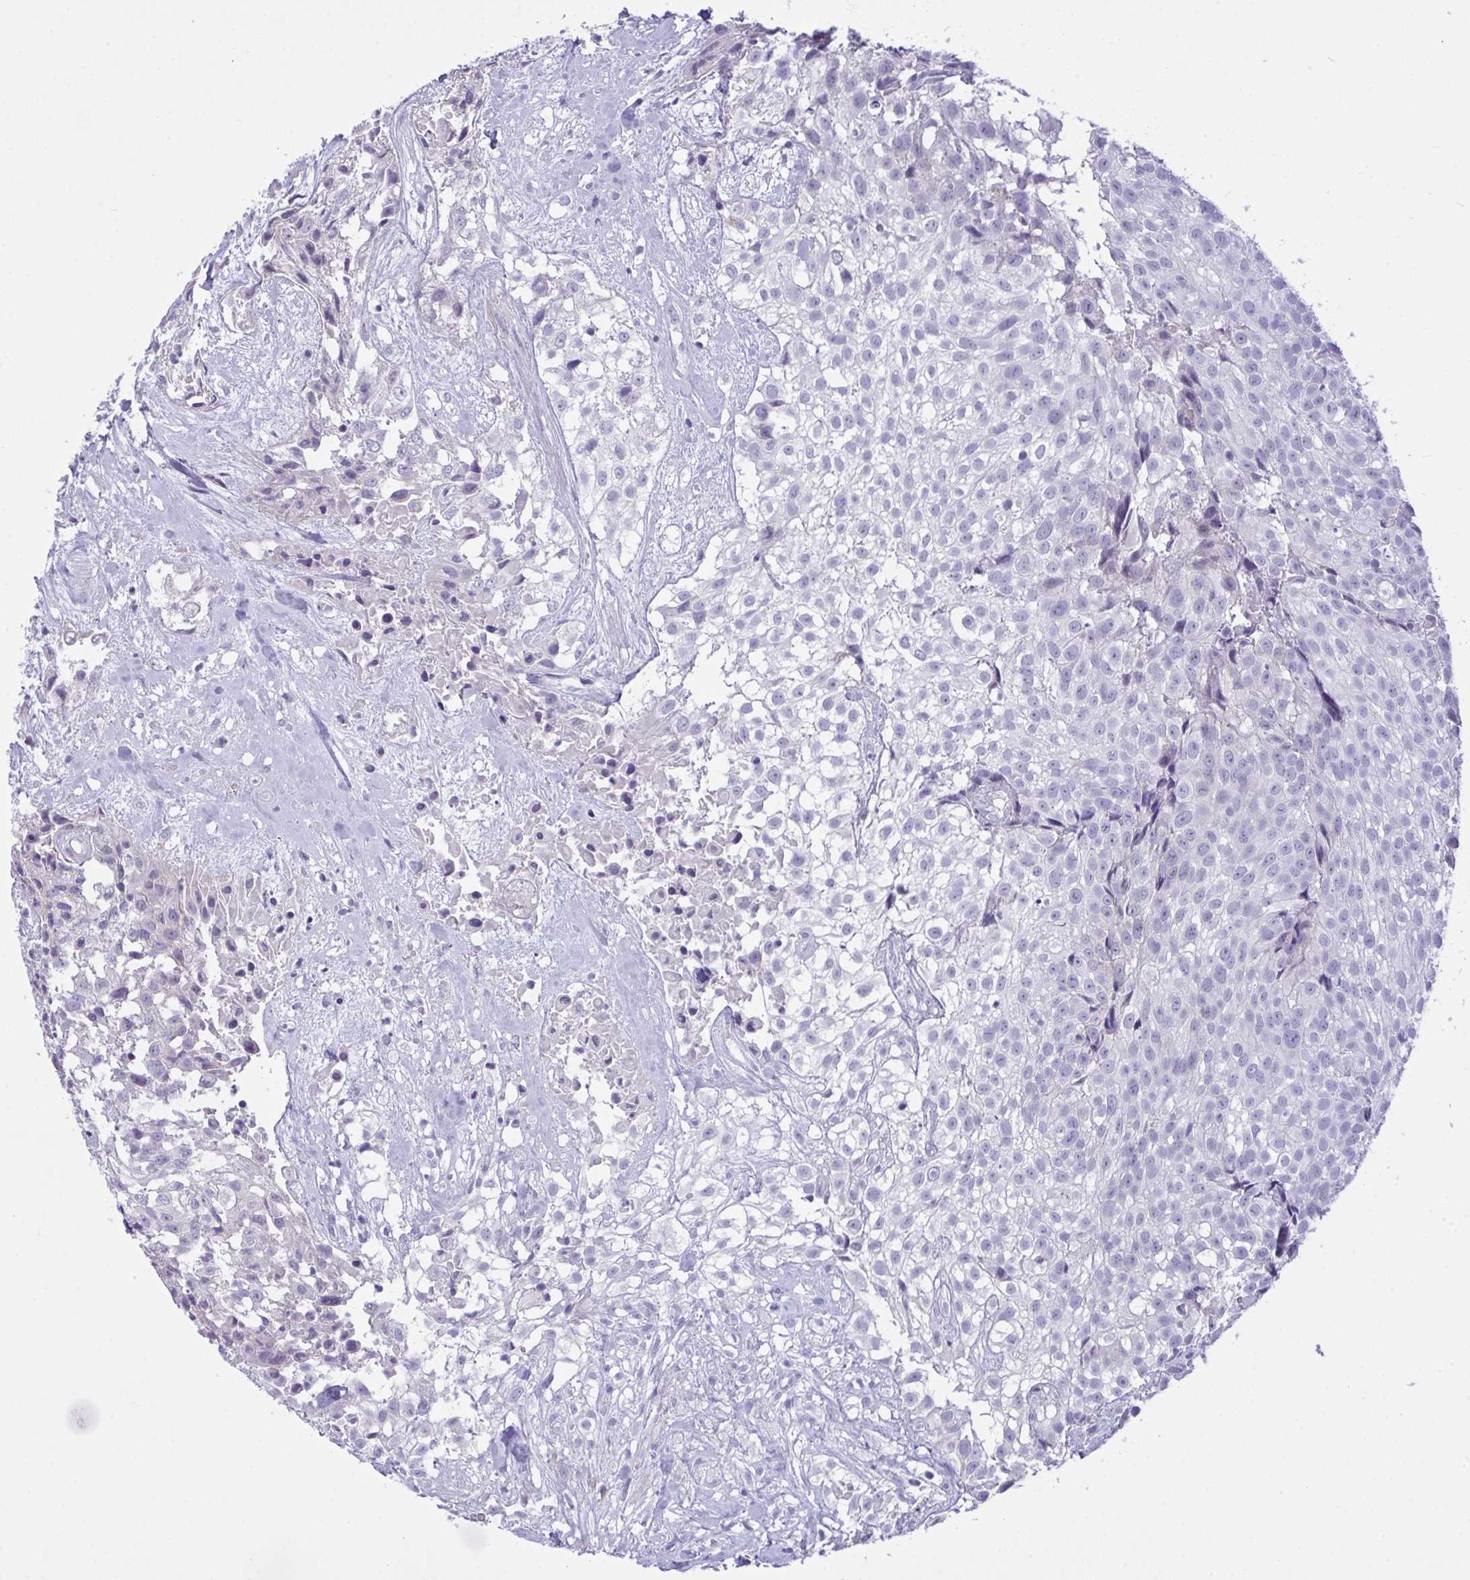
{"staining": {"intensity": "negative", "quantity": "none", "location": "none"}, "tissue": "urothelial cancer", "cell_type": "Tumor cells", "image_type": "cancer", "snomed": [{"axis": "morphology", "description": "Urothelial carcinoma, High grade"}, {"axis": "topography", "description": "Urinary bladder"}], "caption": "A high-resolution image shows immunohistochemistry staining of urothelial carcinoma (high-grade), which reveals no significant staining in tumor cells.", "gene": "WDR97", "patient": {"sex": "male", "age": 56}}